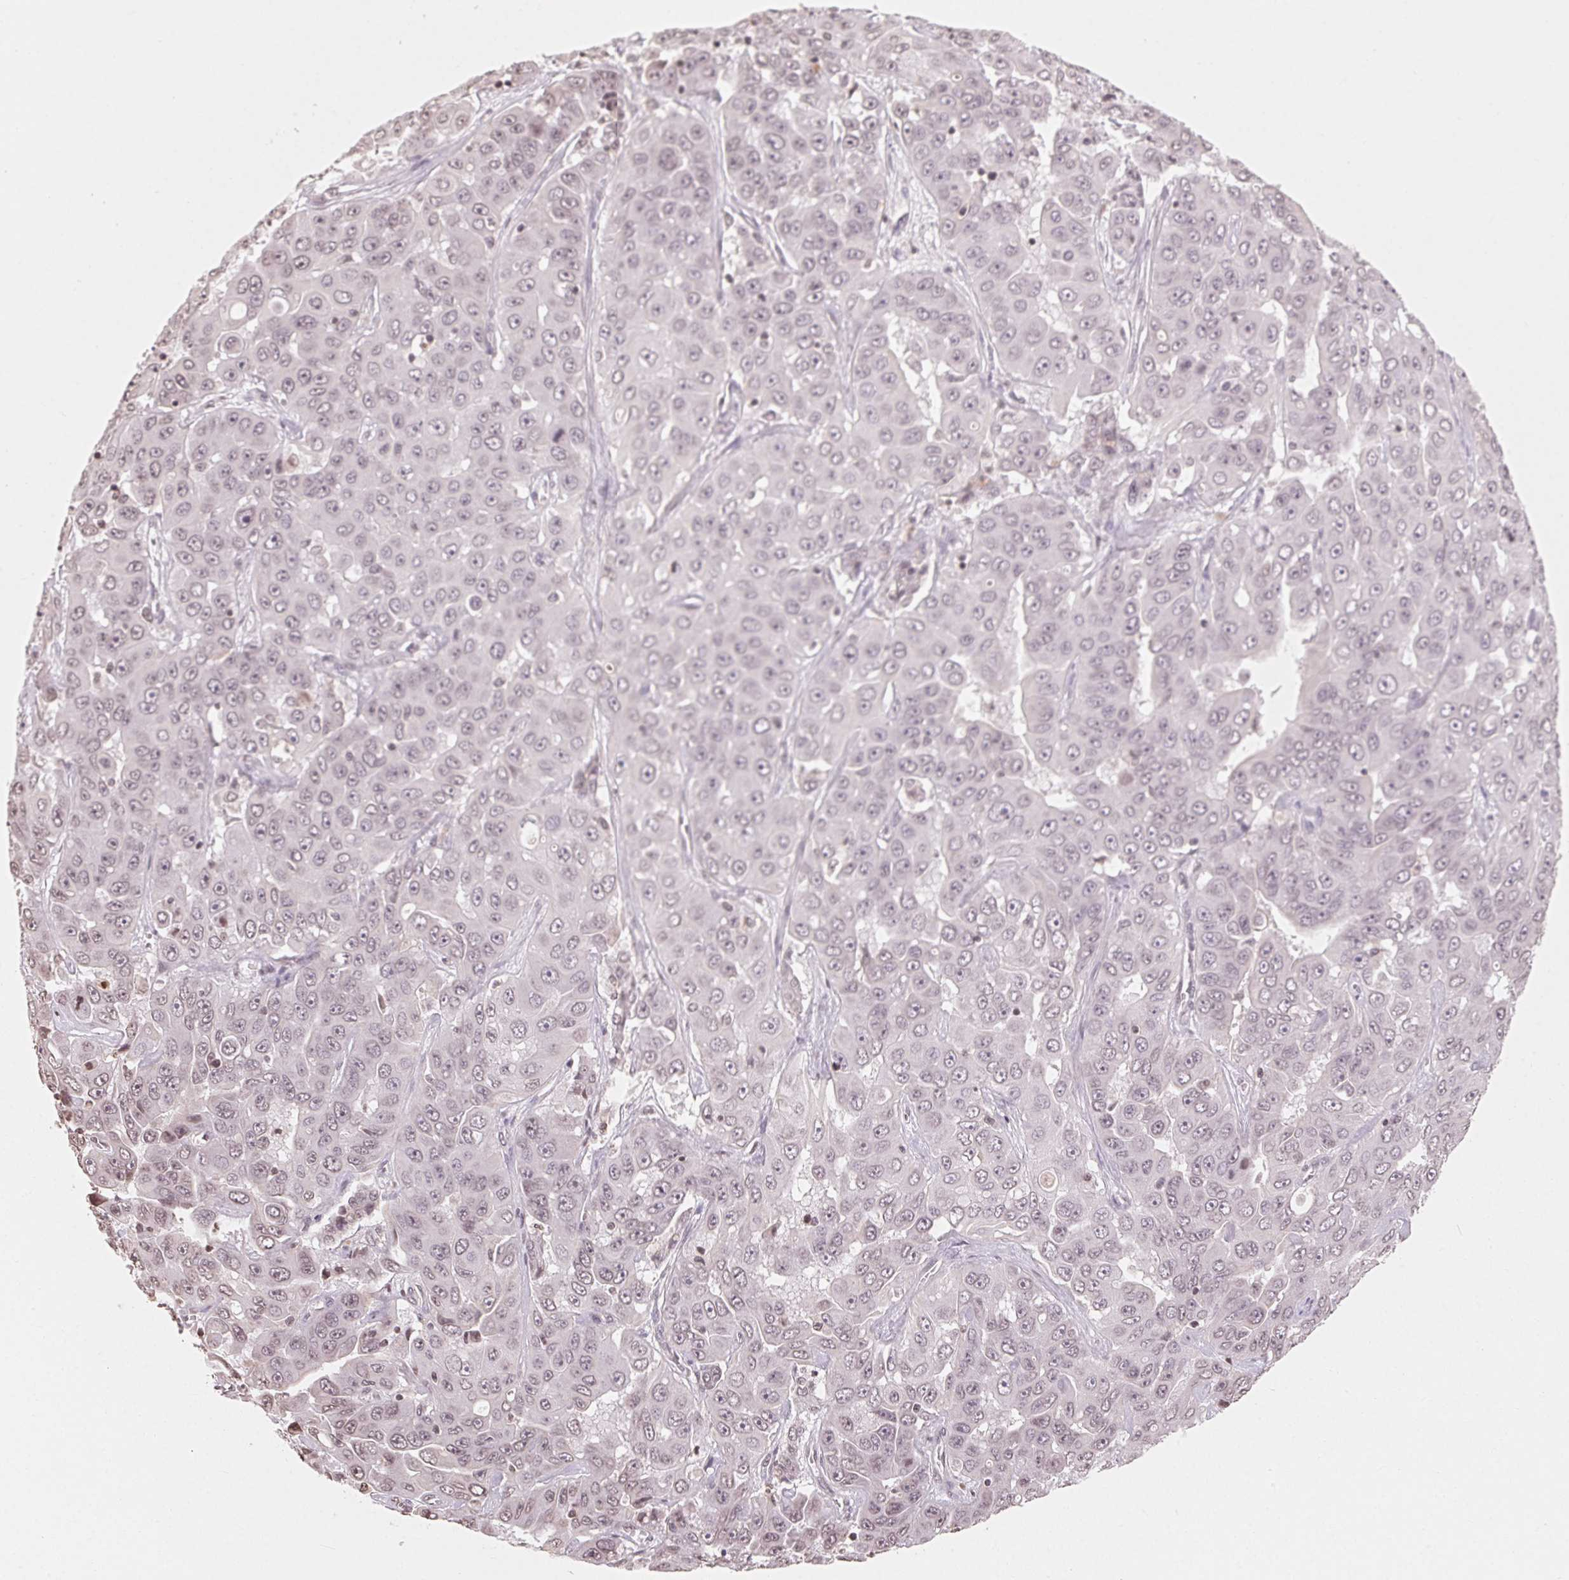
{"staining": {"intensity": "weak", "quantity": "<25%", "location": "nuclear"}, "tissue": "liver cancer", "cell_type": "Tumor cells", "image_type": "cancer", "snomed": [{"axis": "morphology", "description": "Cholangiocarcinoma"}, {"axis": "topography", "description": "Liver"}], "caption": "Immunohistochemistry histopathology image of neoplastic tissue: liver cholangiocarcinoma stained with DAB reveals no significant protein expression in tumor cells.", "gene": "TBP", "patient": {"sex": "female", "age": 52}}